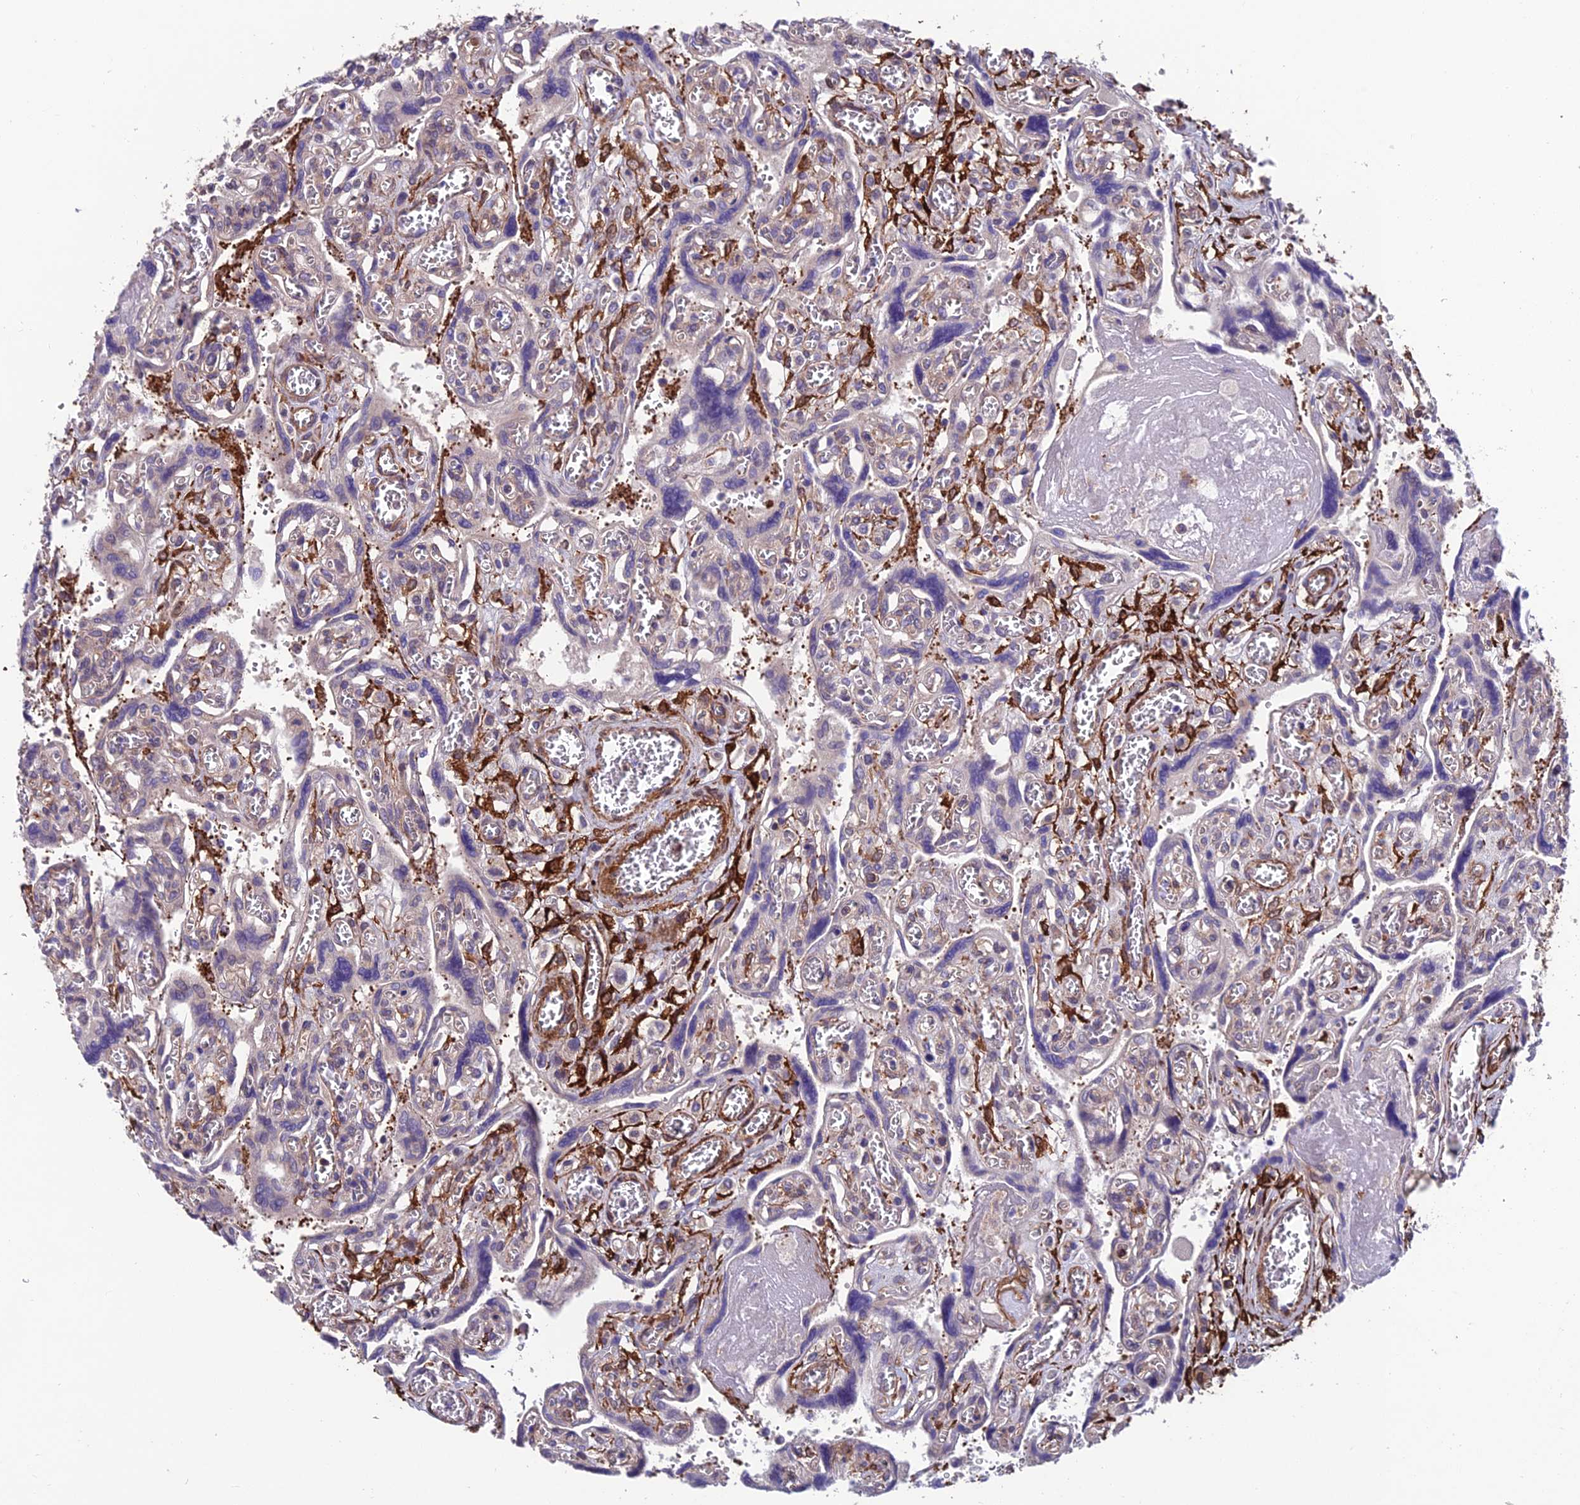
{"staining": {"intensity": "moderate", "quantity": ">75%", "location": "cytoplasmic/membranous"}, "tissue": "placenta", "cell_type": "Decidual cells", "image_type": "normal", "snomed": [{"axis": "morphology", "description": "Normal tissue, NOS"}, {"axis": "topography", "description": "Placenta"}], "caption": "This image shows IHC staining of benign human placenta, with medium moderate cytoplasmic/membranous positivity in approximately >75% of decidual cells.", "gene": "RTN4RL1", "patient": {"sex": "female", "age": 39}}